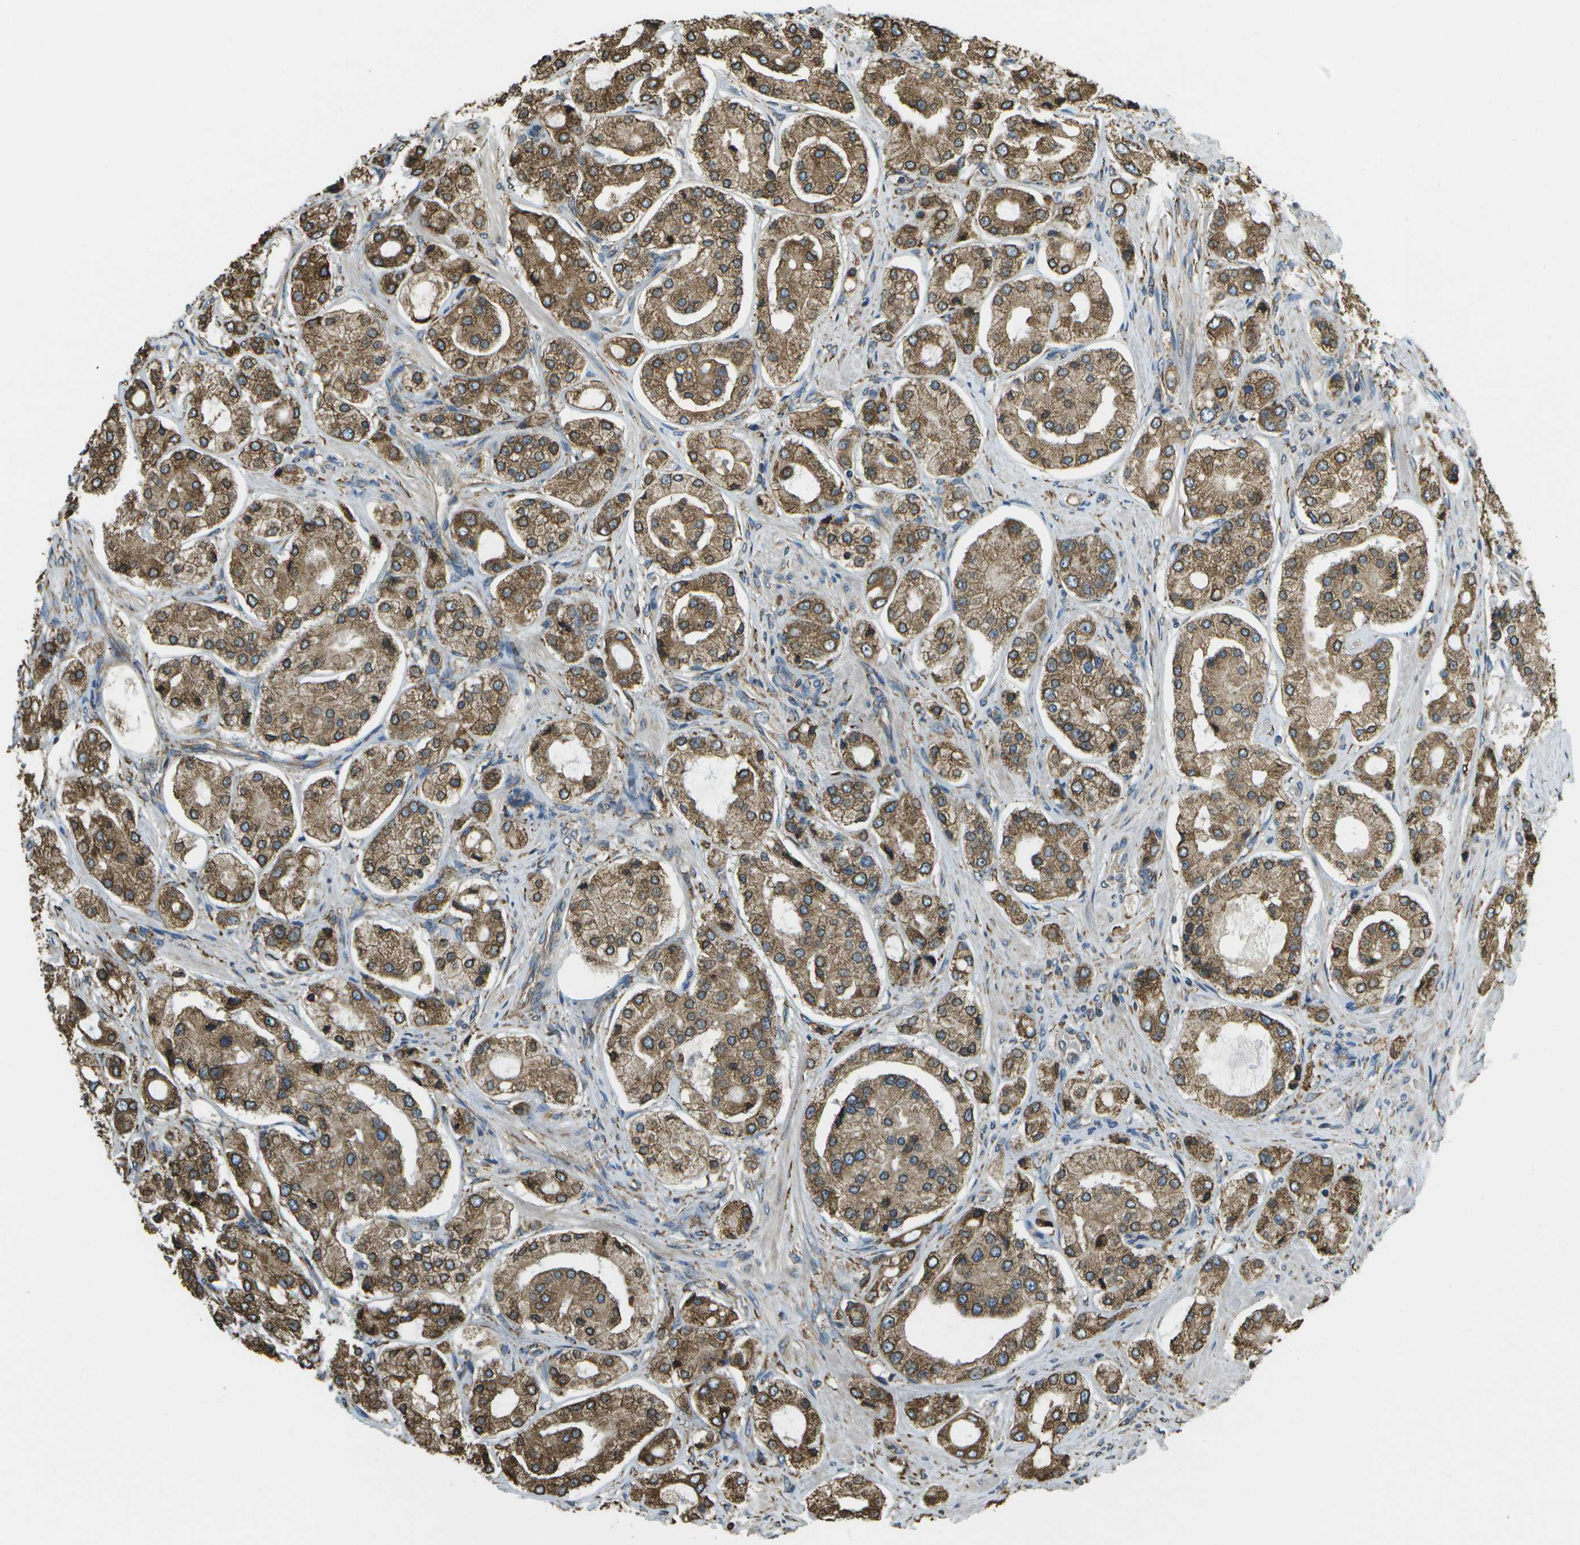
{"staining": {"intensity": "strong", "quantity": ">75%", "location": "cytoplasmic/membranous"}, "tissue": "prostate cancer", "cell_type": "Tumor cells", "image_type": "cancer", "snomed": [{"axis": "morphology", "description": "Adenocarcinoma, High grade"}, {"axis": "topography", "description": "Prostate"}], "caption": "Human adenocarcinoma (high-grade) (prostate) stained with a brown dye shows strong cytoplasmic/membranous positive expression in about >75% of tumor cells.", "gene": "PDIA4", "patient": {"sex": "male", "age": 65}}